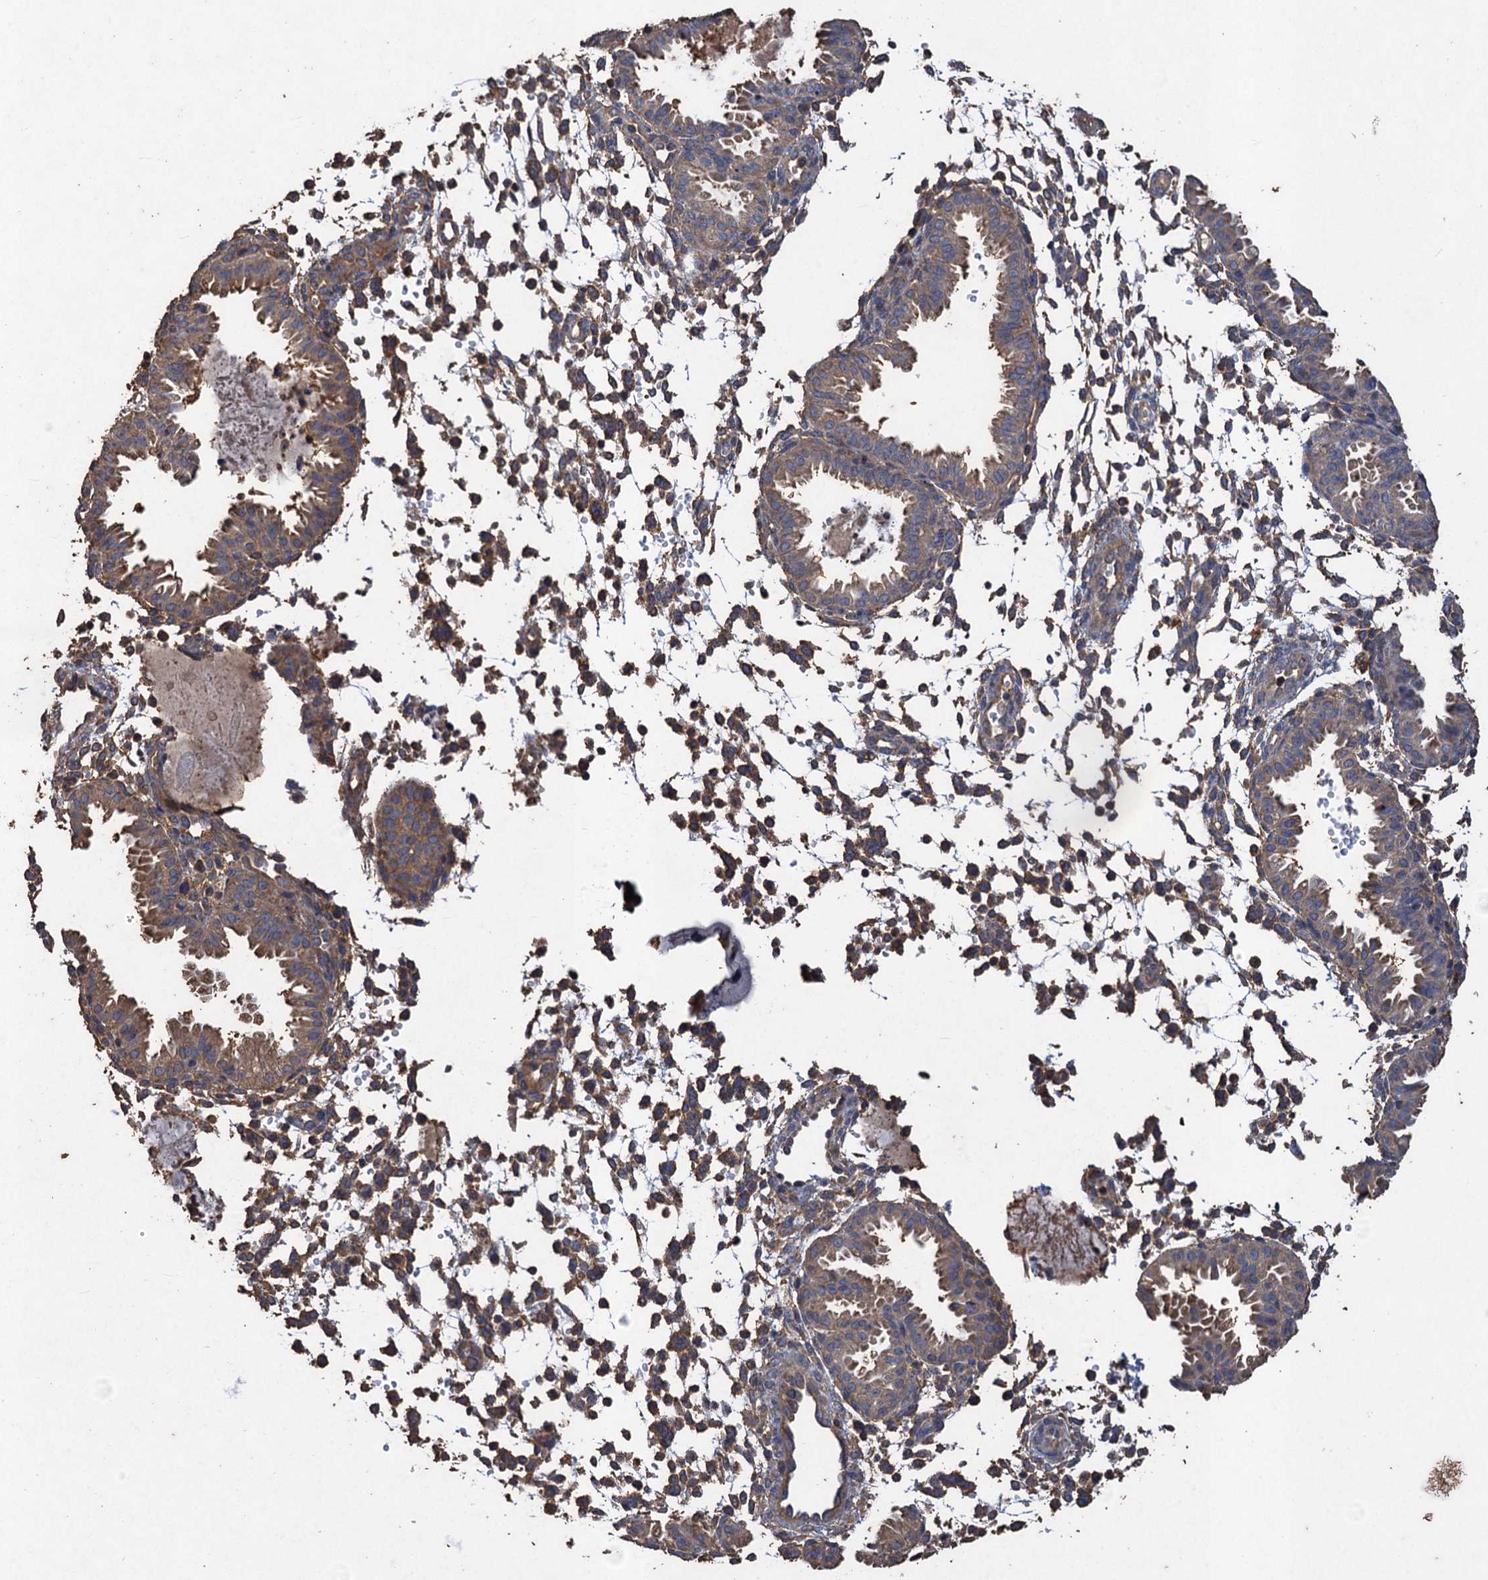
{"staining": {"intensity": "moderate", "quantity": "<25%", "location": "cytoplasmic/membranous"}, "tissue": "endometrium", "cell_type": "Cells in endometrial stroma", "image_type": "normal", "snomed": [{"axis": "morphology", "description": "Normal tissue, NOS"}, {"axis": "topography", "description": "Endometrium"}], "caption": "Brown immunohistochemical staining in benign human endometrium reveals moderate cytoplasmic/membranous positivity in about <25% of cells in endometrial stroma. (DAB IHC with brightfield microscopy, high magnification).", "gene": "SCUBE3", "patient": {"sex": "female", "age": 33}}